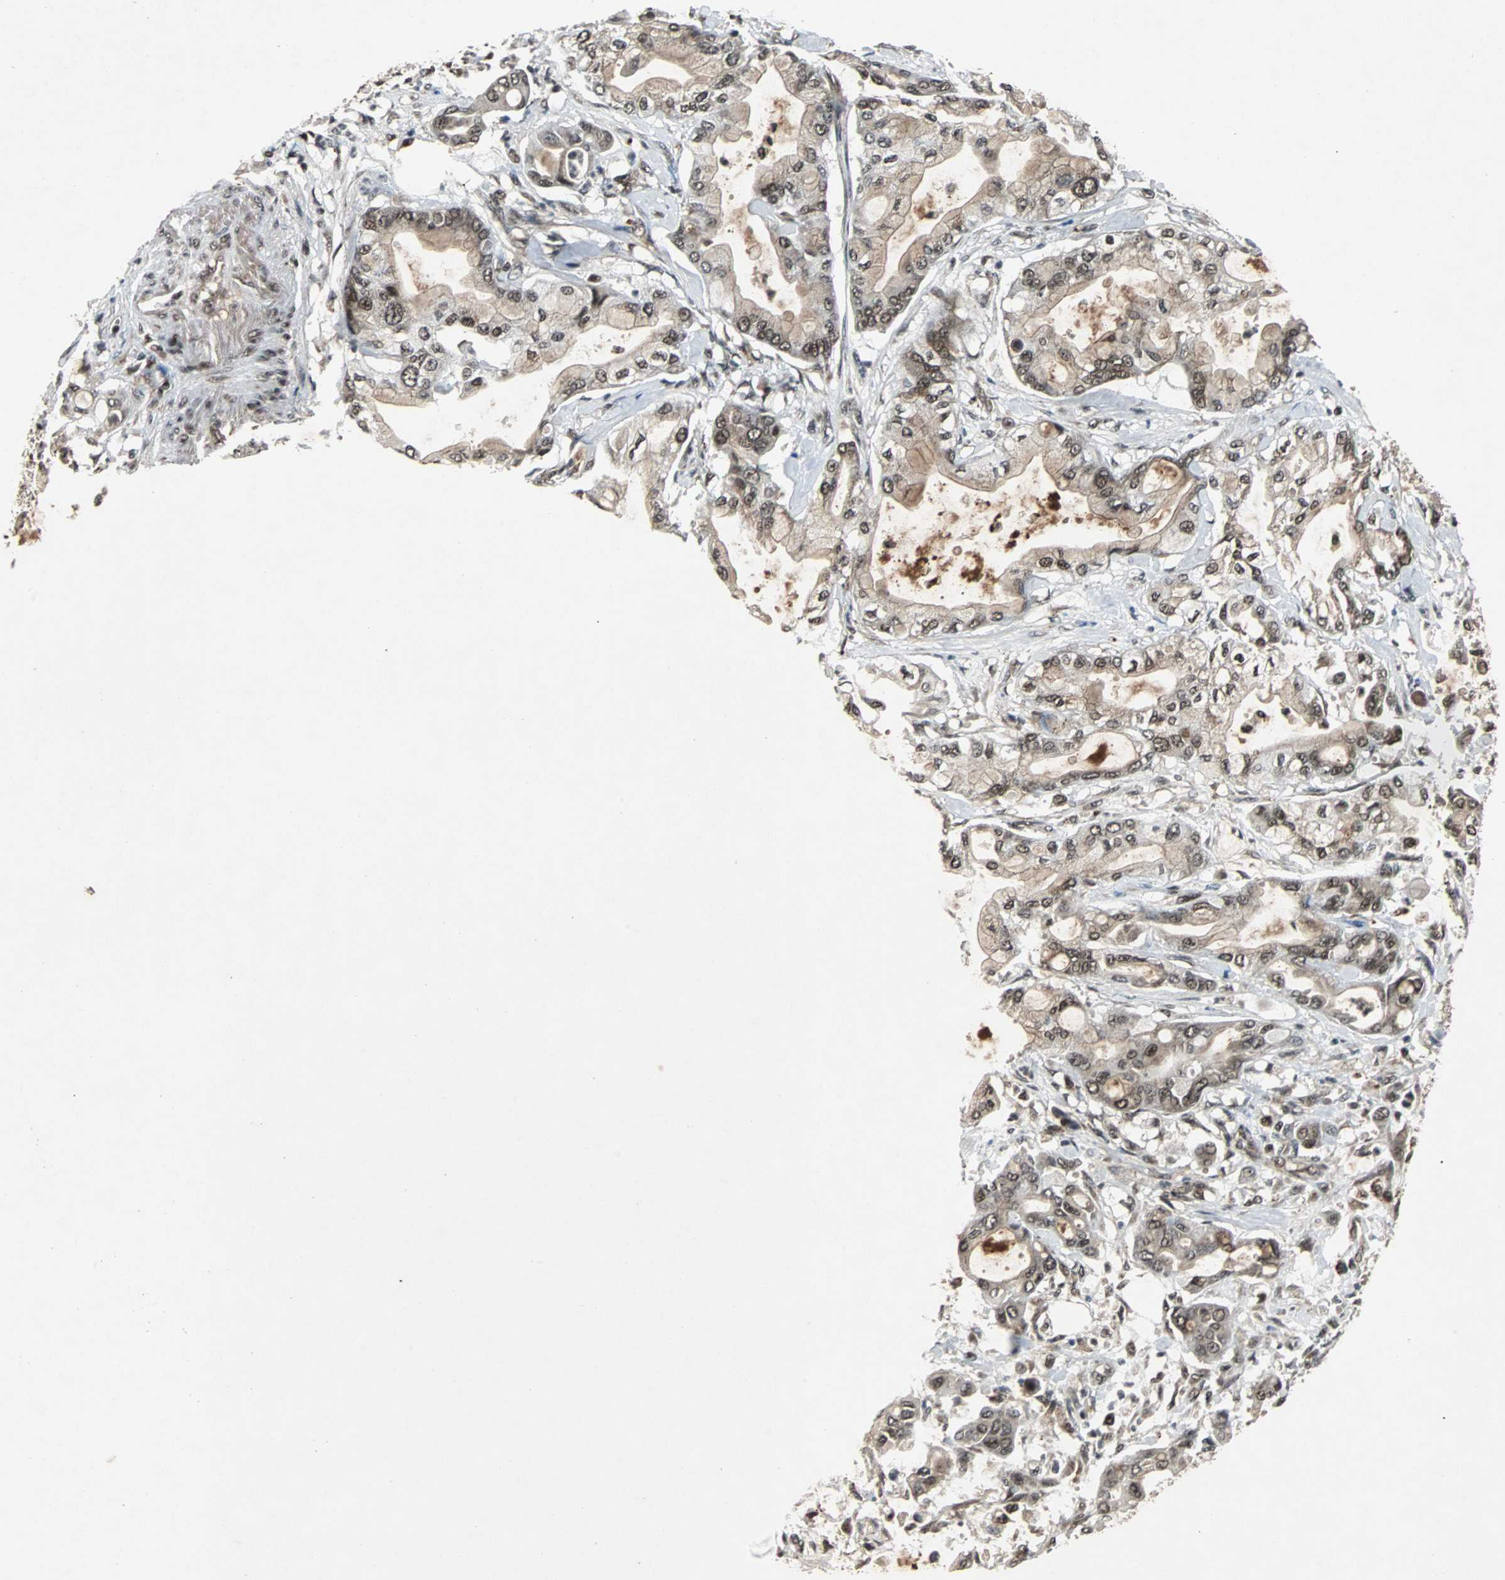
{"staining": {"intensity": "moderate", "quantity": ">75%", "location": "nuclear"}, "tissue": "pancreatic cancer", "cell_type": "Tumor cells", "image_type": "cancer", "snomed": [{"axis": "morphology", "description": "Adenocarcinoma, NOS"}, {"axis": "morphology", "description": "Adenocarcinoma, metastatic, NOS"}, {"axis": "topography", "description": "Lymph node"}, {"axis": "topography", "description": "Pancreas"}, {"axis": "topography", "description": "Duodenum"}], "caption": "IHC photomicrograph of neoplastic tissue: human pancreatic adenocarcinoma stained using immunohistochemistry demonstrates medium levels of moderate protein expression localized specifically in the nuclear of tumor cells, appearing as a nuclear brown color.", "gene": "TAF5", "patient": {"sex": "female", "age": 64}}